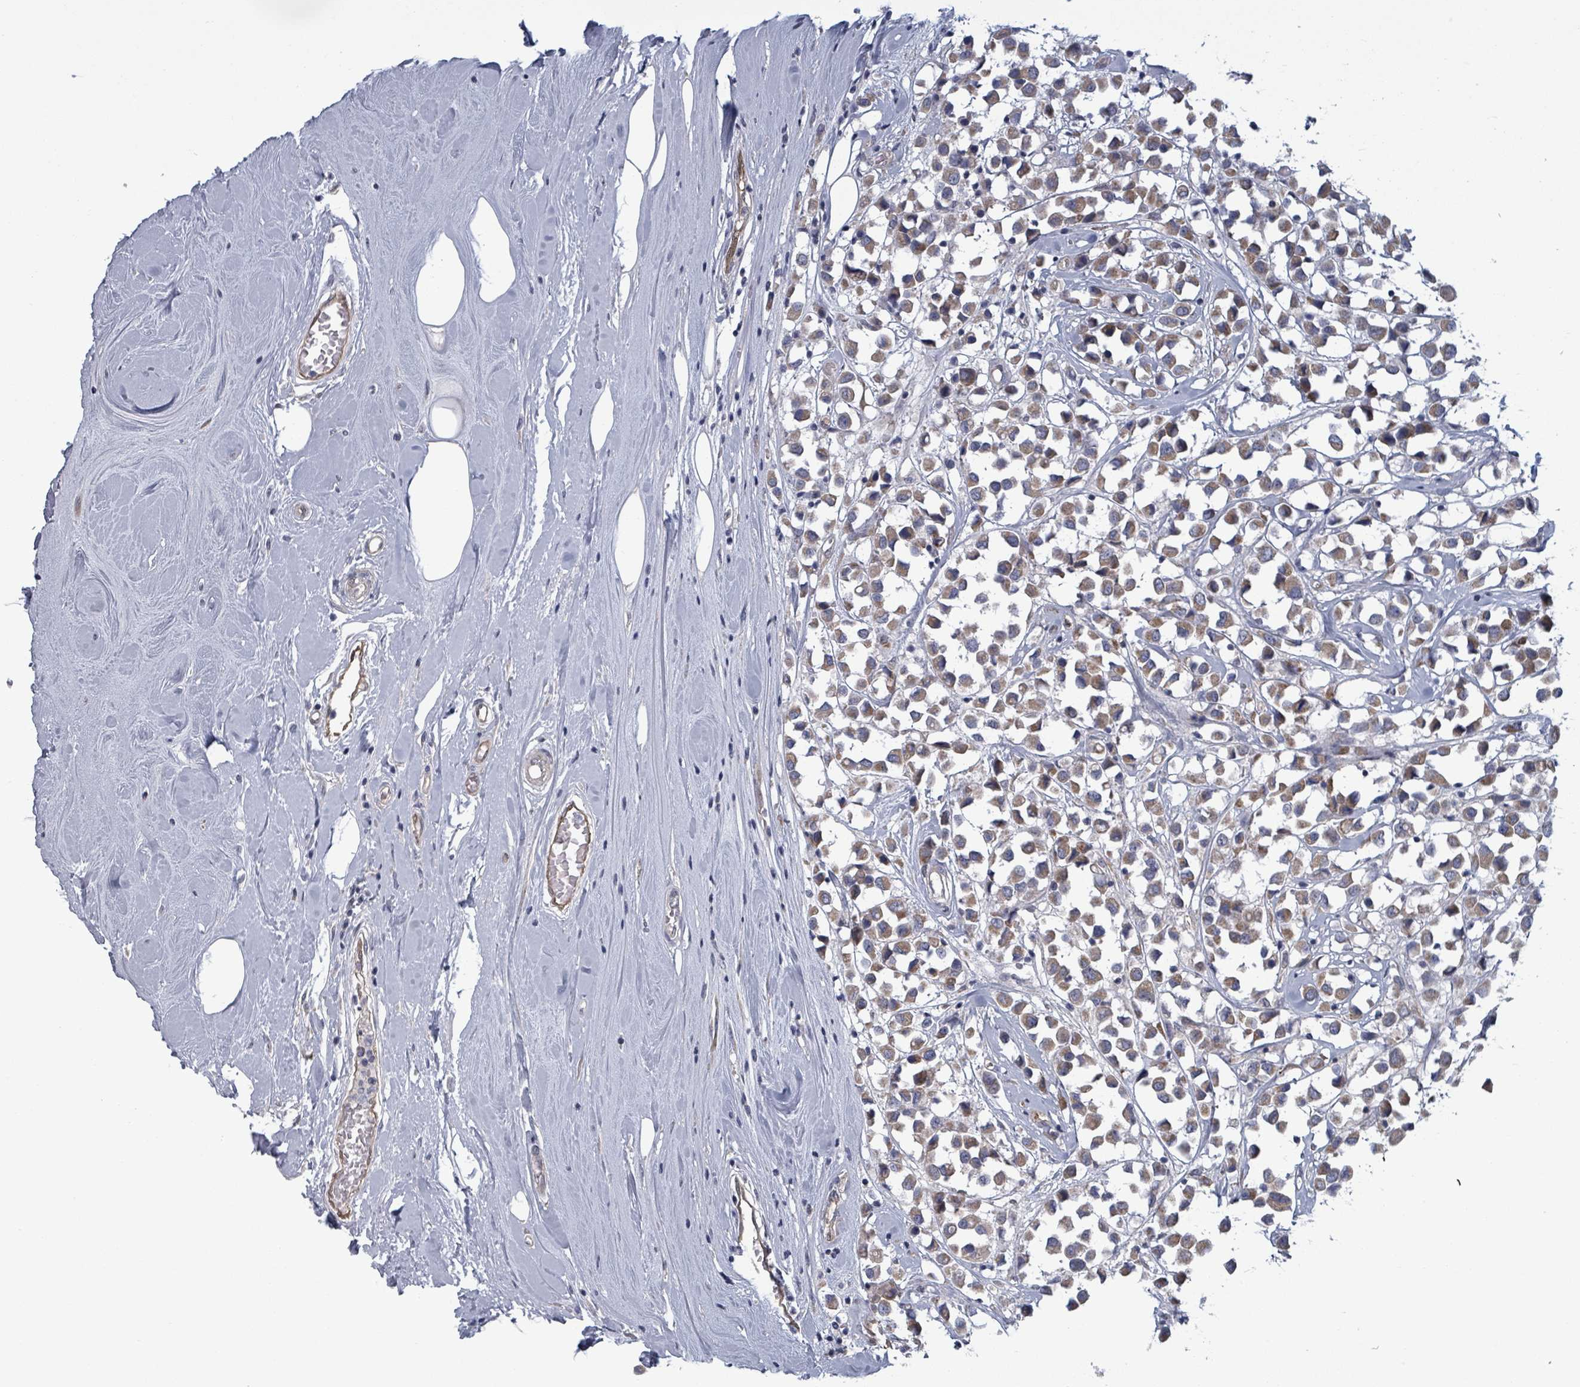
{"staining": {"intensity": "weak", "quantity": ">75%", "location": "cytoplasmic/membranous"}, "tissue": "breast cancer", "cell_type": "Tumor cells", "image_type": "cancer", "snomed": [{"axis": "morphology", "description": "Duct carcinoma"}, {"axis": "topography", "description": "Breast"}], "caption": "Intraductal carcinoma (breast) stained with DAB immunohistochemistry (IHC) reveals low levels of weak cytoplasmic/membranous positivity in approximately >75% of tumor cells.", "gene": "FKBP1A", "patient": {"sex": "female", "age": 61}}